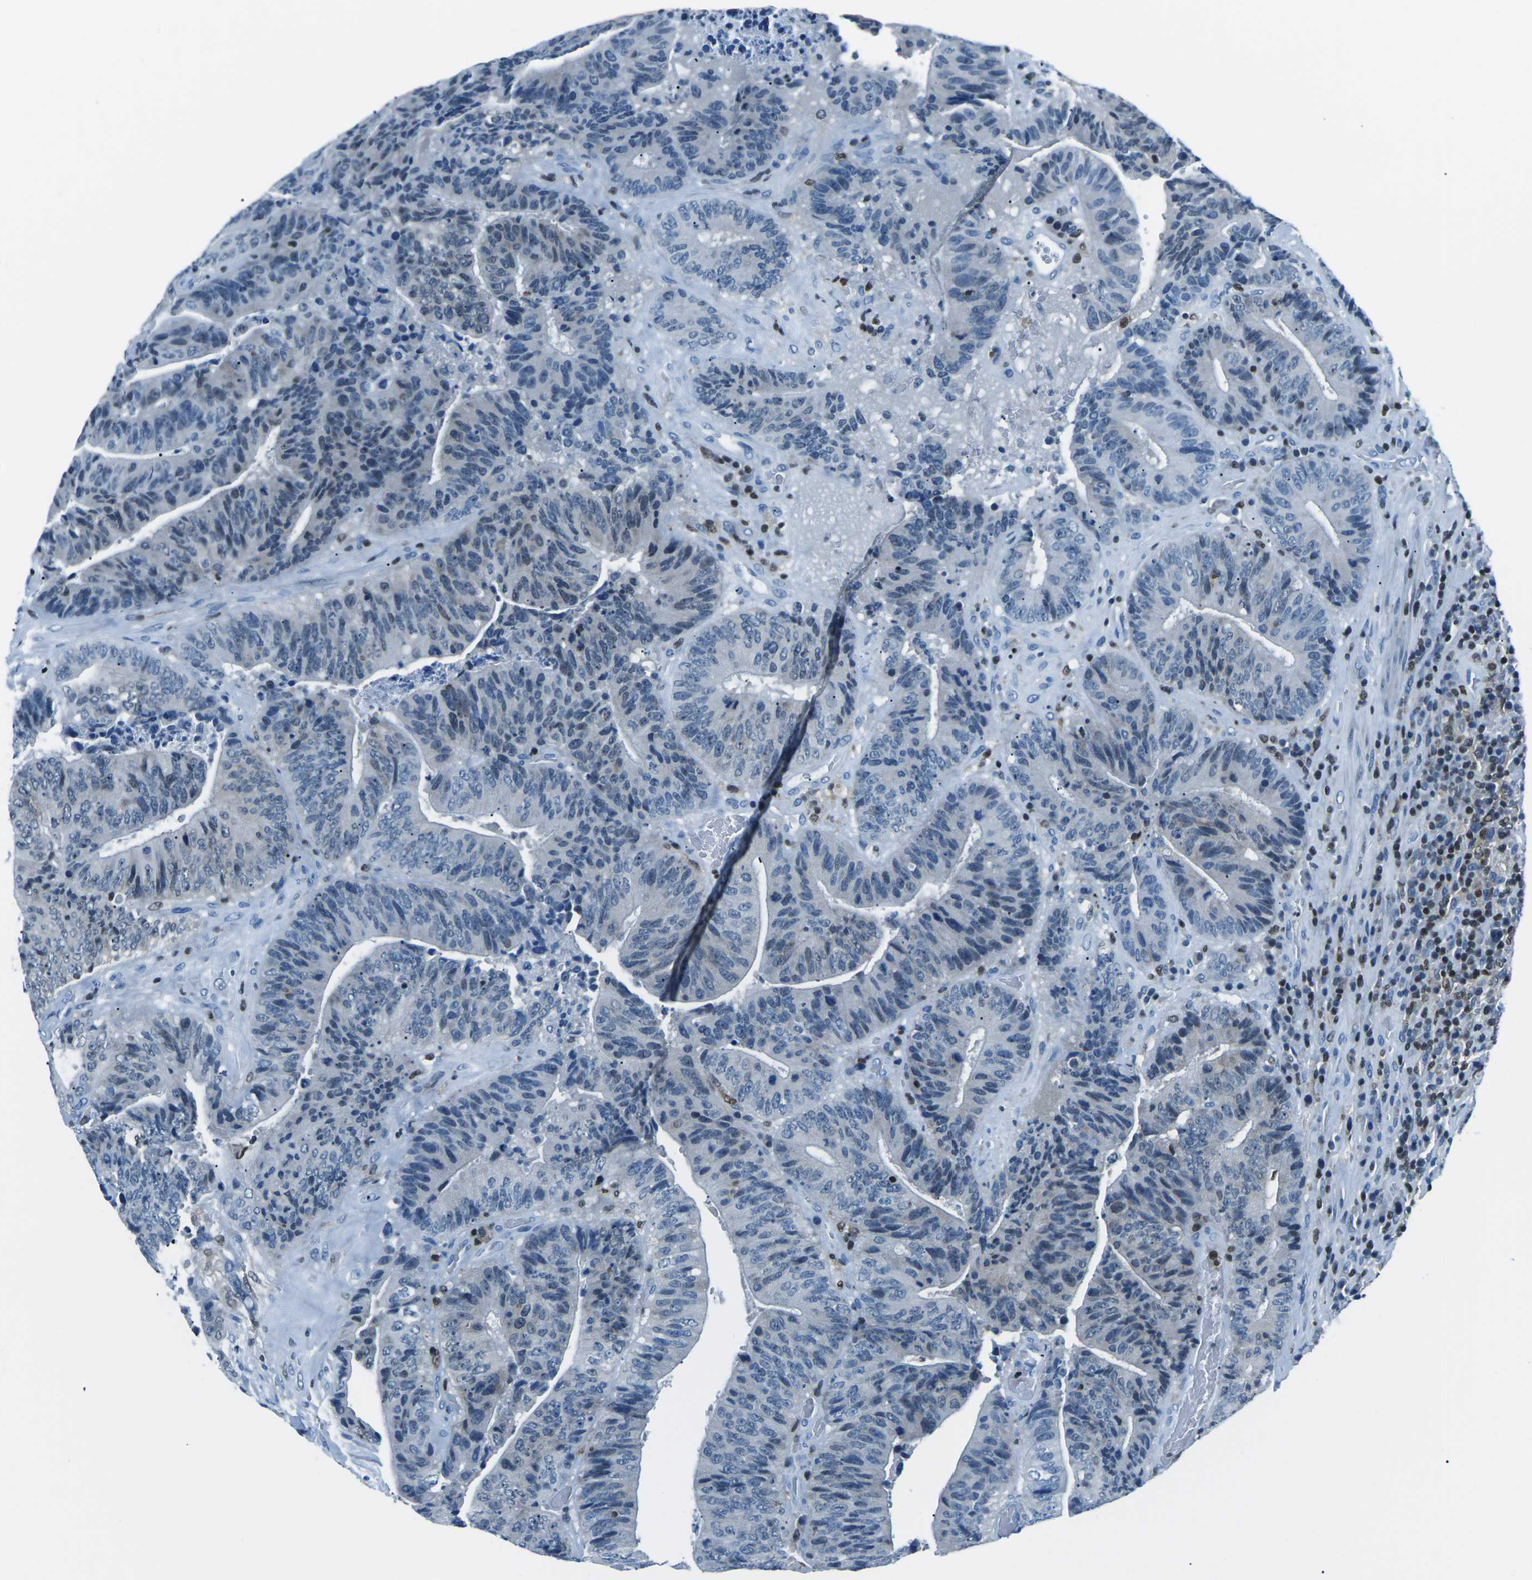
{"staining": {"intensity": "weak", "quantity": "<25%", "location": "nuclear"}, "tissue": "colorectal cancer", "cell_type": "Tumor cells", "image_type": "cancer", "snomed": [{"axis": "morphology", "description": "Adenocarcinoma, NOS"}, {"axis": "topography", "description": "Rectum"}], "caption": "The IHC image has no significant expression in tumor cells of colorectal adenocarcinoma tissue.", "gene": "CELF2", "patient": {"sex": "male", "age": 72}}